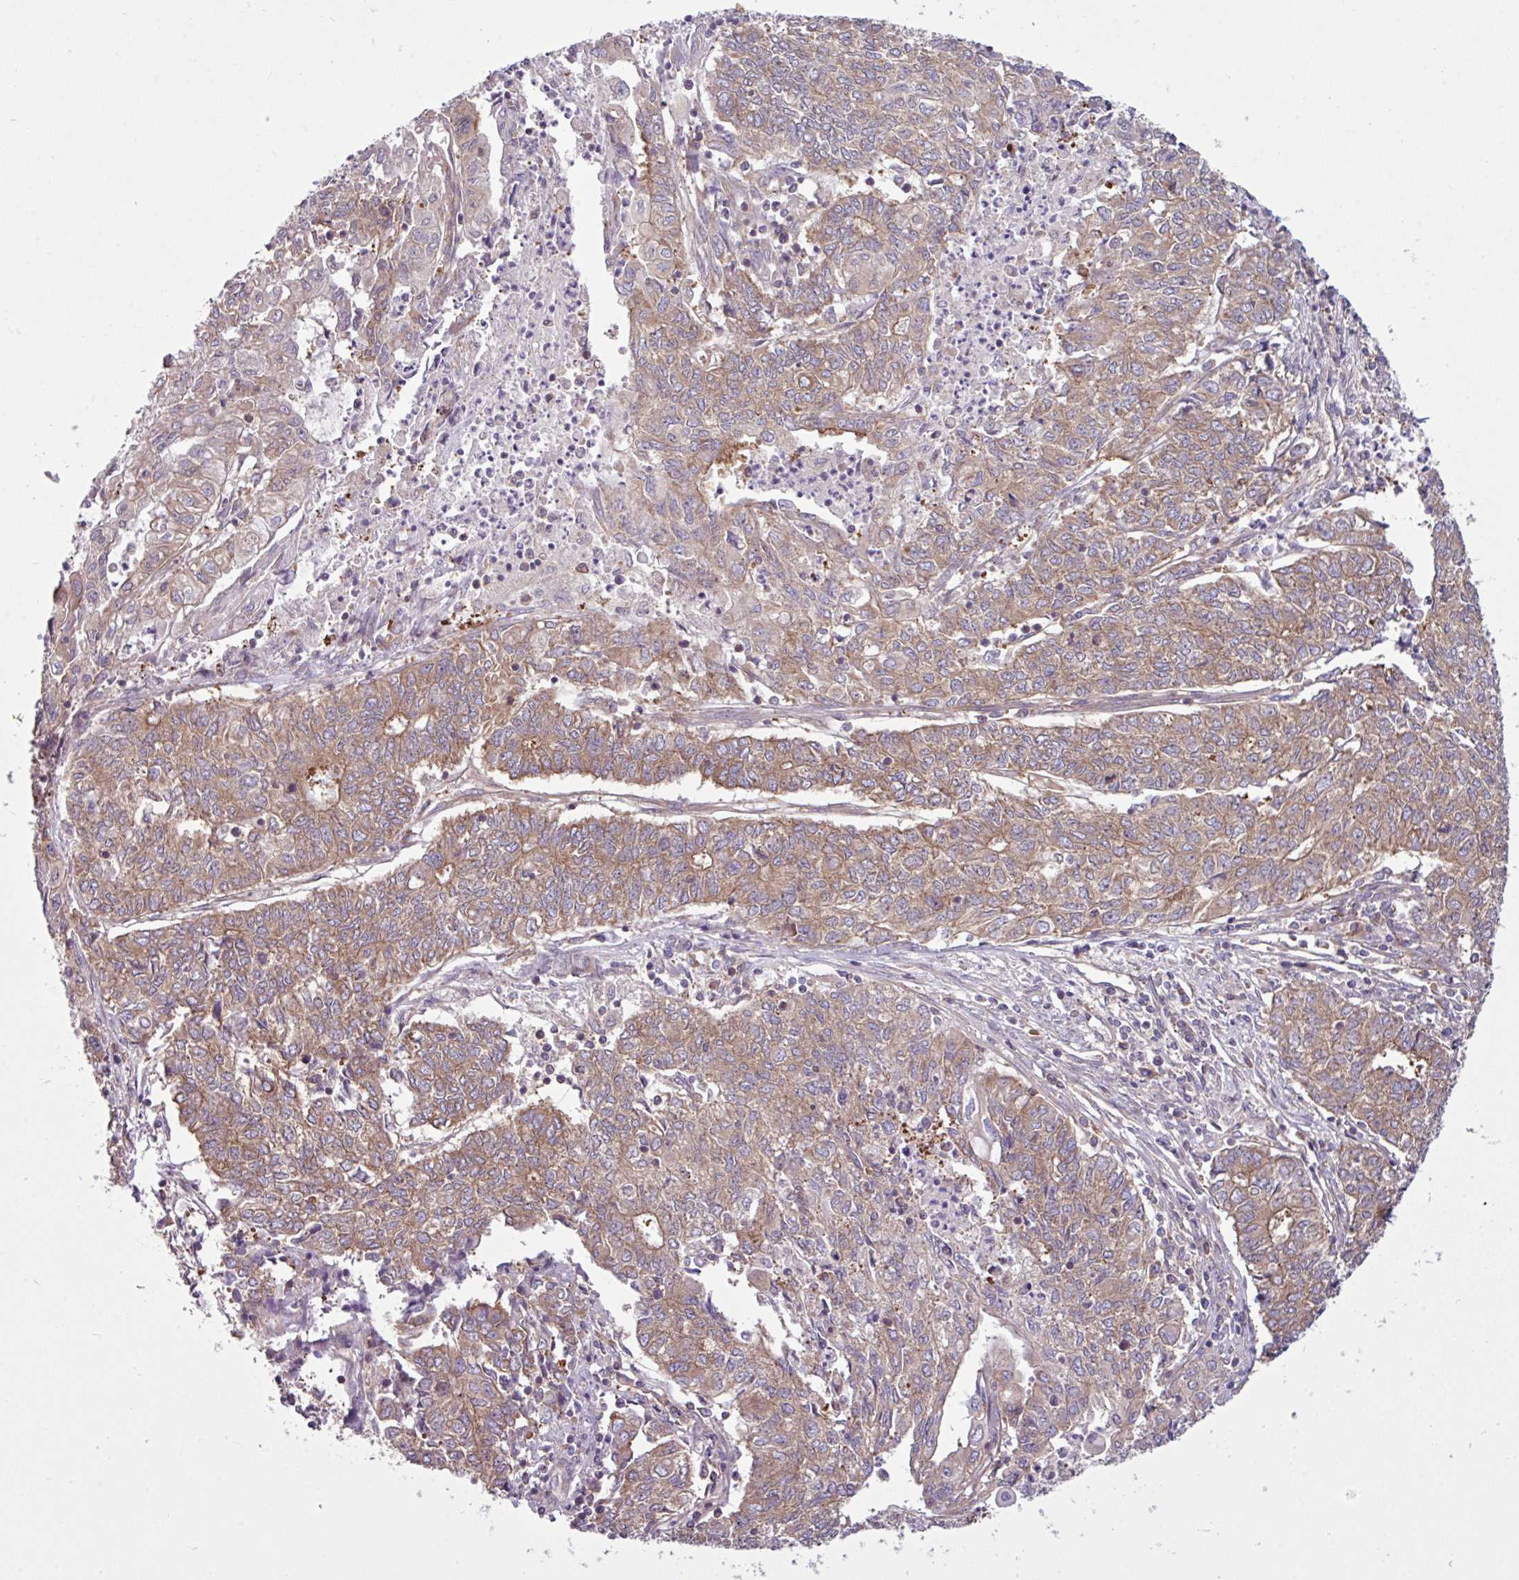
{"staining": {"intensity": "moderate", "quantity": ">75%", "location": "cytoplasmic/membranous"}, "tissue": "endometrial cancer", "cell_type": "Tumor cells", "image_type": "cancer", "snomed": [{"axis": "morphology", "description": "Adenocarcinoma, NOS"}, {"axis": "topography", "description": "Endometrium"}], "caption": "Immunohistochemical staining of human endometrial cancer demonstrates moderate cytoplasmic/membranous protein positivity in about >75% of tumor cells. The staining was performed using DAB, with brown indicating positive protein expression. Nuclei are stained blue with hematoxylin.", "gene": "MROH2A", "patient": {"sex": "female", "age": 54}}